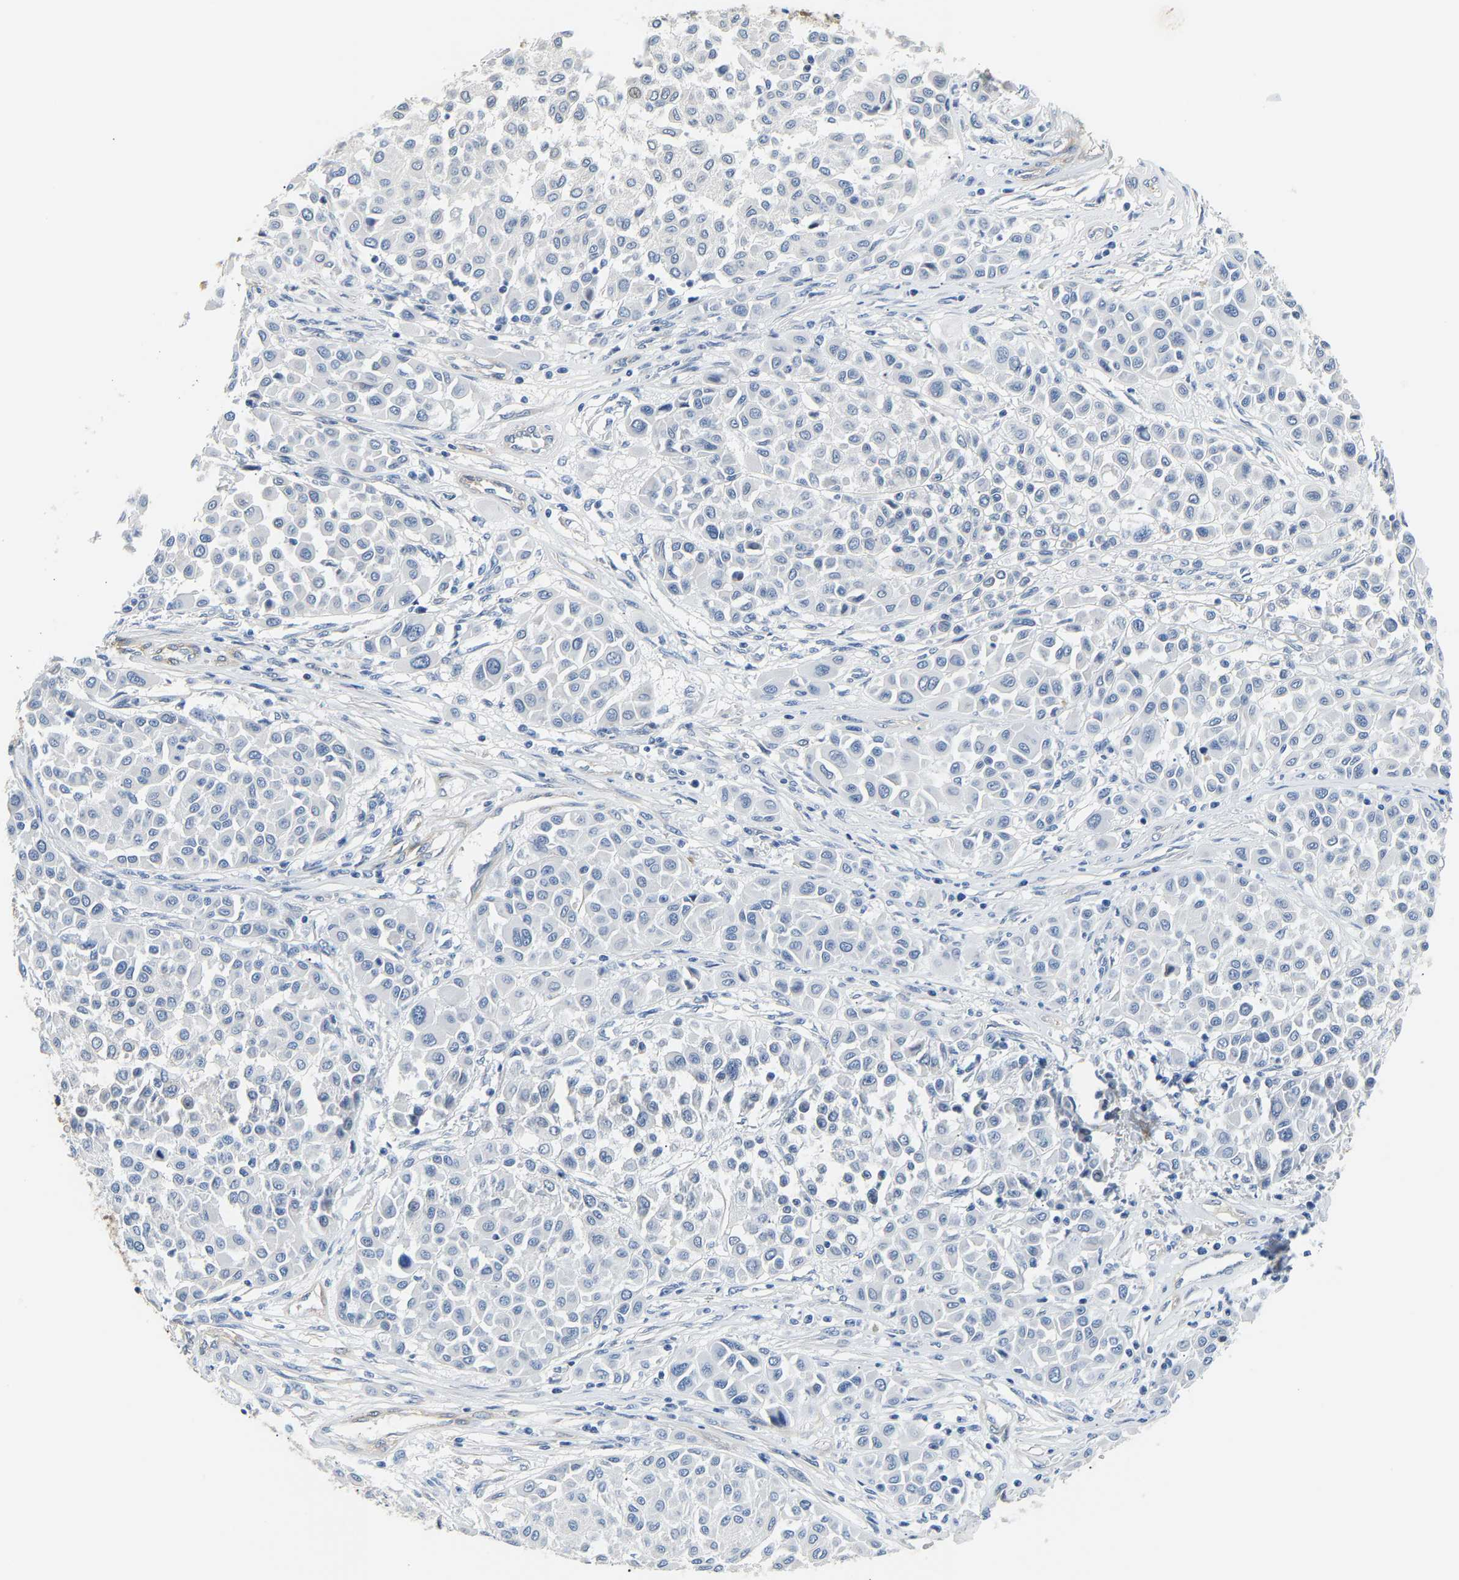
{"staining": {"intensity": "negative", "quantity": "none", "location": "none"}, "tissue": "melanoma", "cell_type": "Tumor cells", "image_type": "cancer", "snomed": [{"axis": "morphology", "description": "Malignant melanoma, Metastatic site"}, {"axis": "topography", "description": "Soft tissue"}], "caption": "Human malignant melanoma (metastatic site) stained for a protein using immunohistochemistry demonstrates no staining in tumor cells.", "gene": "PAWR", "patient": {"sex": "male", "age": 41}}